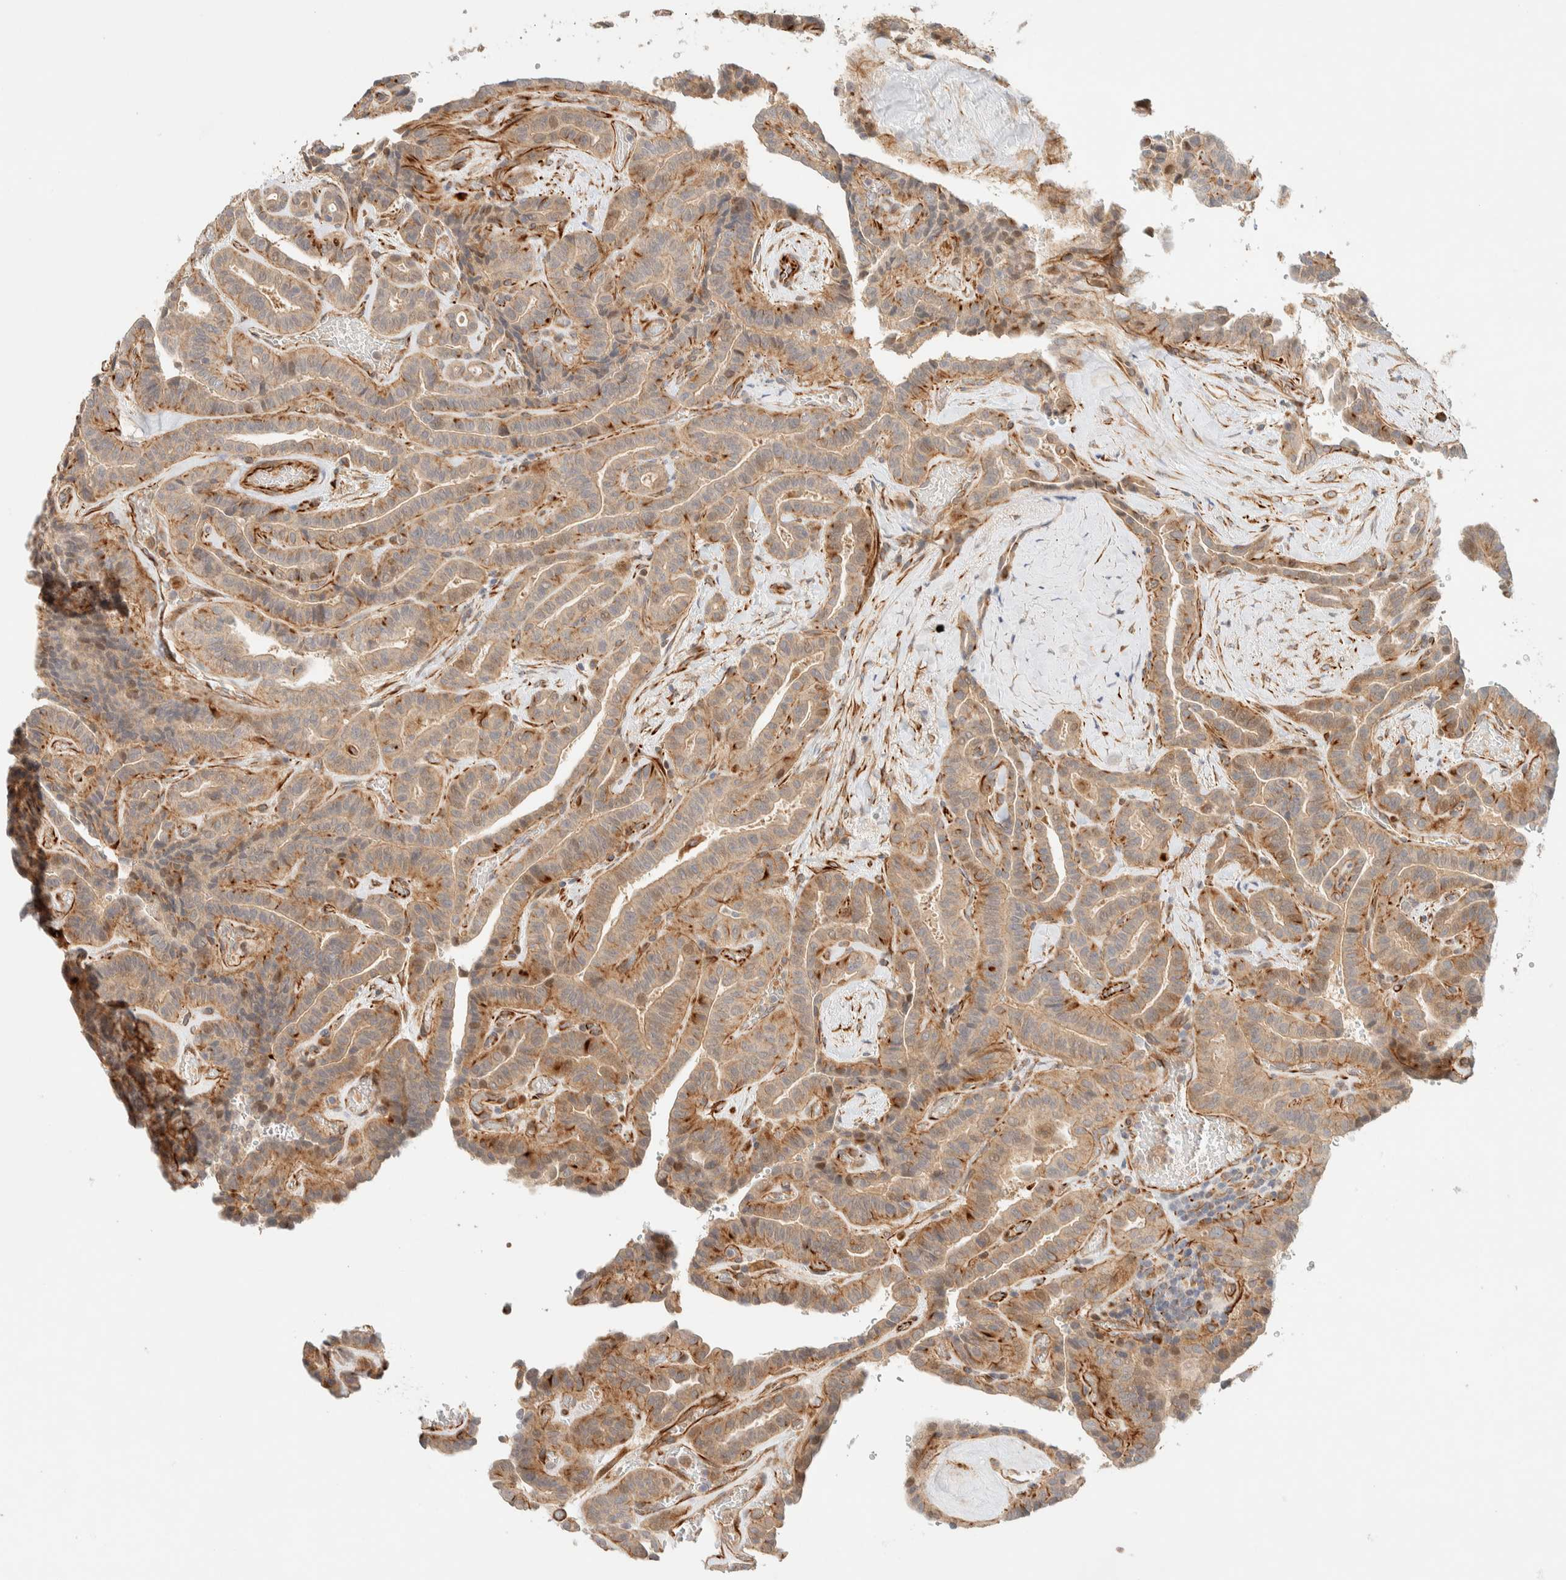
{"staining": {"intensity": "moderate", "quantity": ">75%", "location": "cytoplasmic/membranous"}, "tissue": "thyroid cancer", "cell_type": "Tumor cells", "image_type": "cancer", "snomed": [{"axis": "morphology", "description": "Papillary adenocarcinoma, NOS"}, {"axis": "topography", "description": "Thyroid gland"}], "caption": "High-magnification brightfield microscopy of thyroid cancer stained with DAB (3,3'-diaminobenzidine) (brown) and counterstained with hematoxylin (blue). tumor cells exhibit moderate cytoplasmic/membranous expression is appreciated in approximately>75% of cells. The staining was performed using DAB (3,3'-diaminobenzidine), with brown indicating positive protein expression. Nuclei are stained blue with hematoxylin.", "gene": "FAT1", "patient": {"sex": "male", "age": 77}}